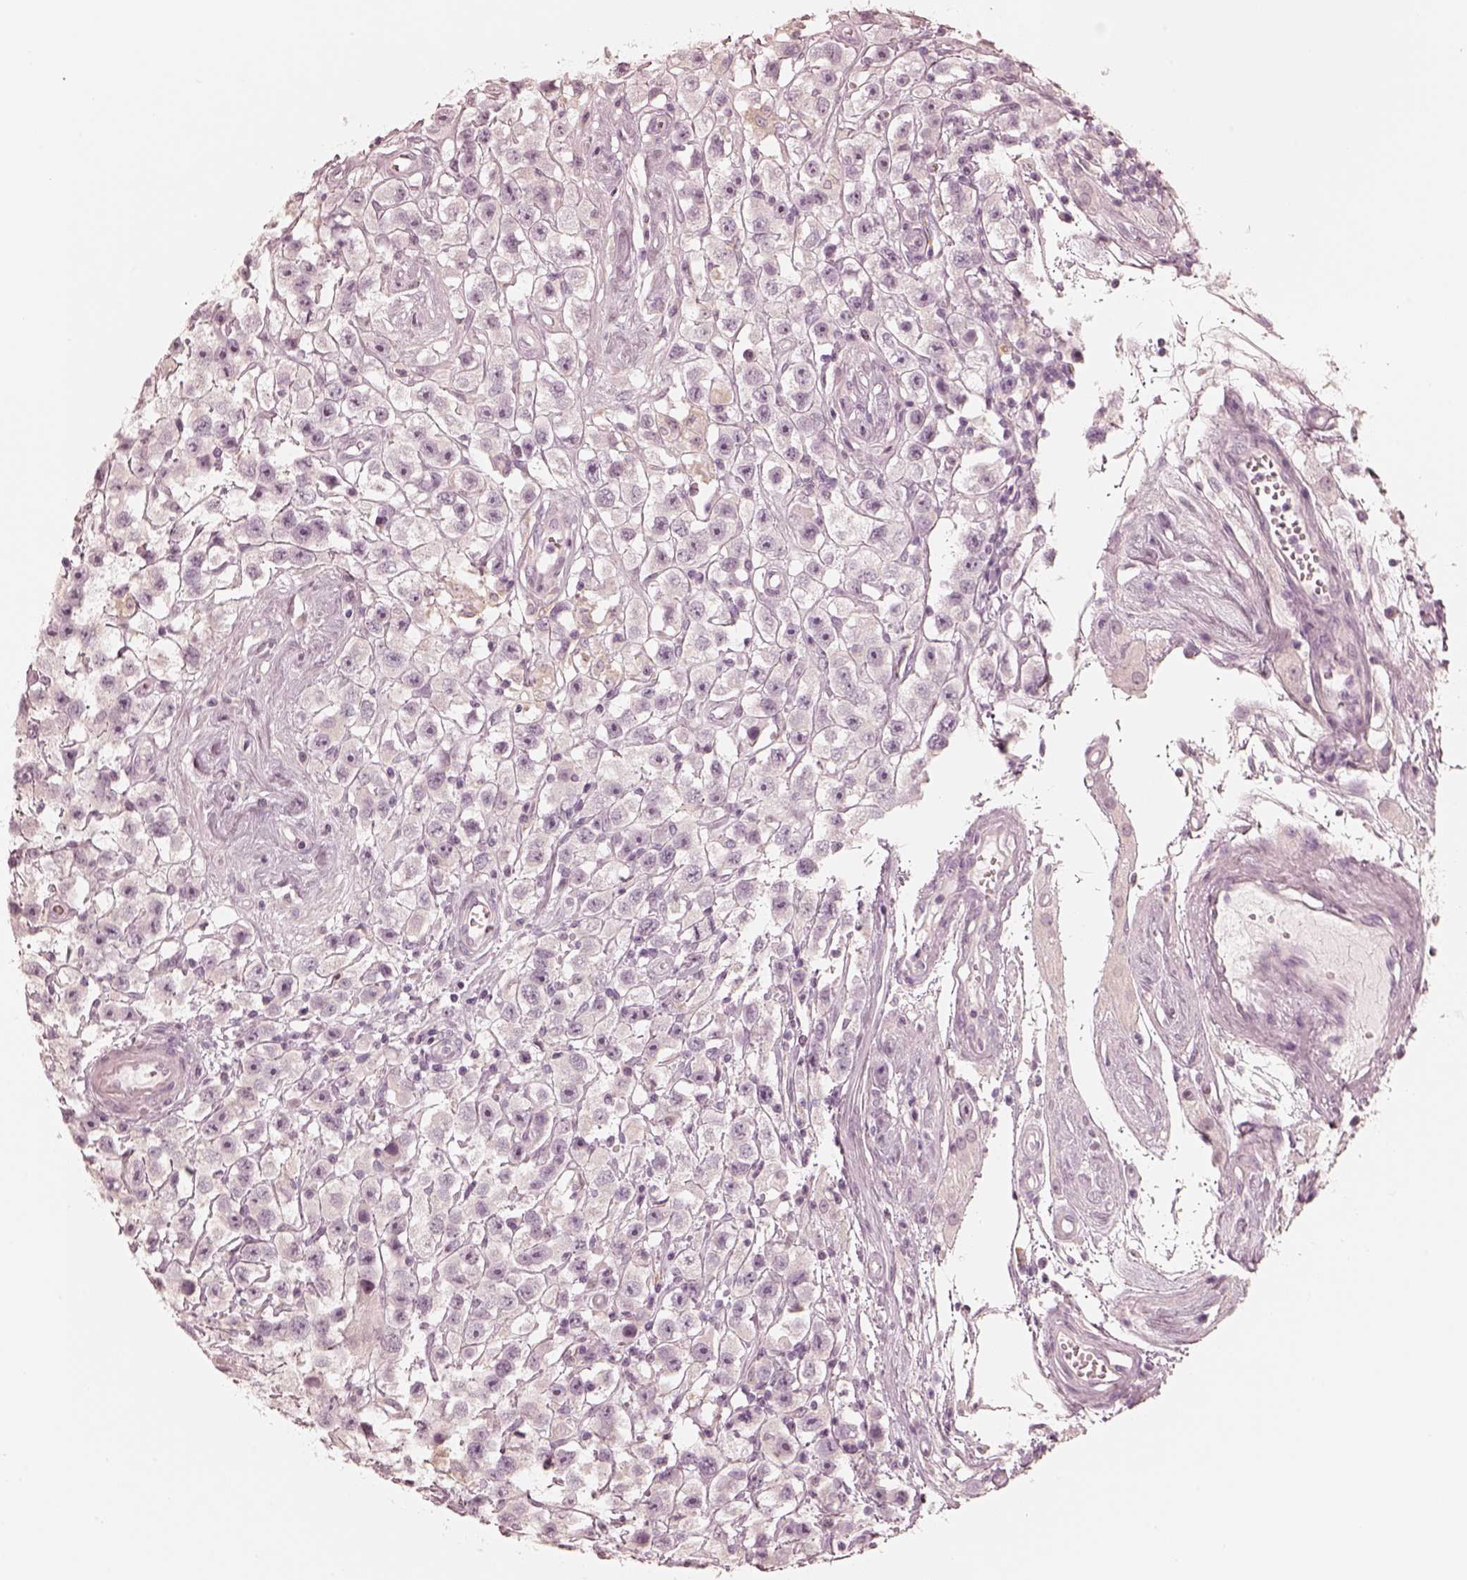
{"staining": {"intensity": "negative", "quantity": "none", "location": "none"}, "tissue": "testis cancer", "cell_type": "Tumor cells", "image_type": "cancer", "snomed": [{"axis": "morphology", "description": "Seminoma, NOS"}, {"axis": "topography", "description": "Testis"}], "caption": "Photomicrograph shows no significant protein positivity in tumor cells of testis cancer.", "gene": "CALR3", "patient": {"sex": "male", "age": 45}}